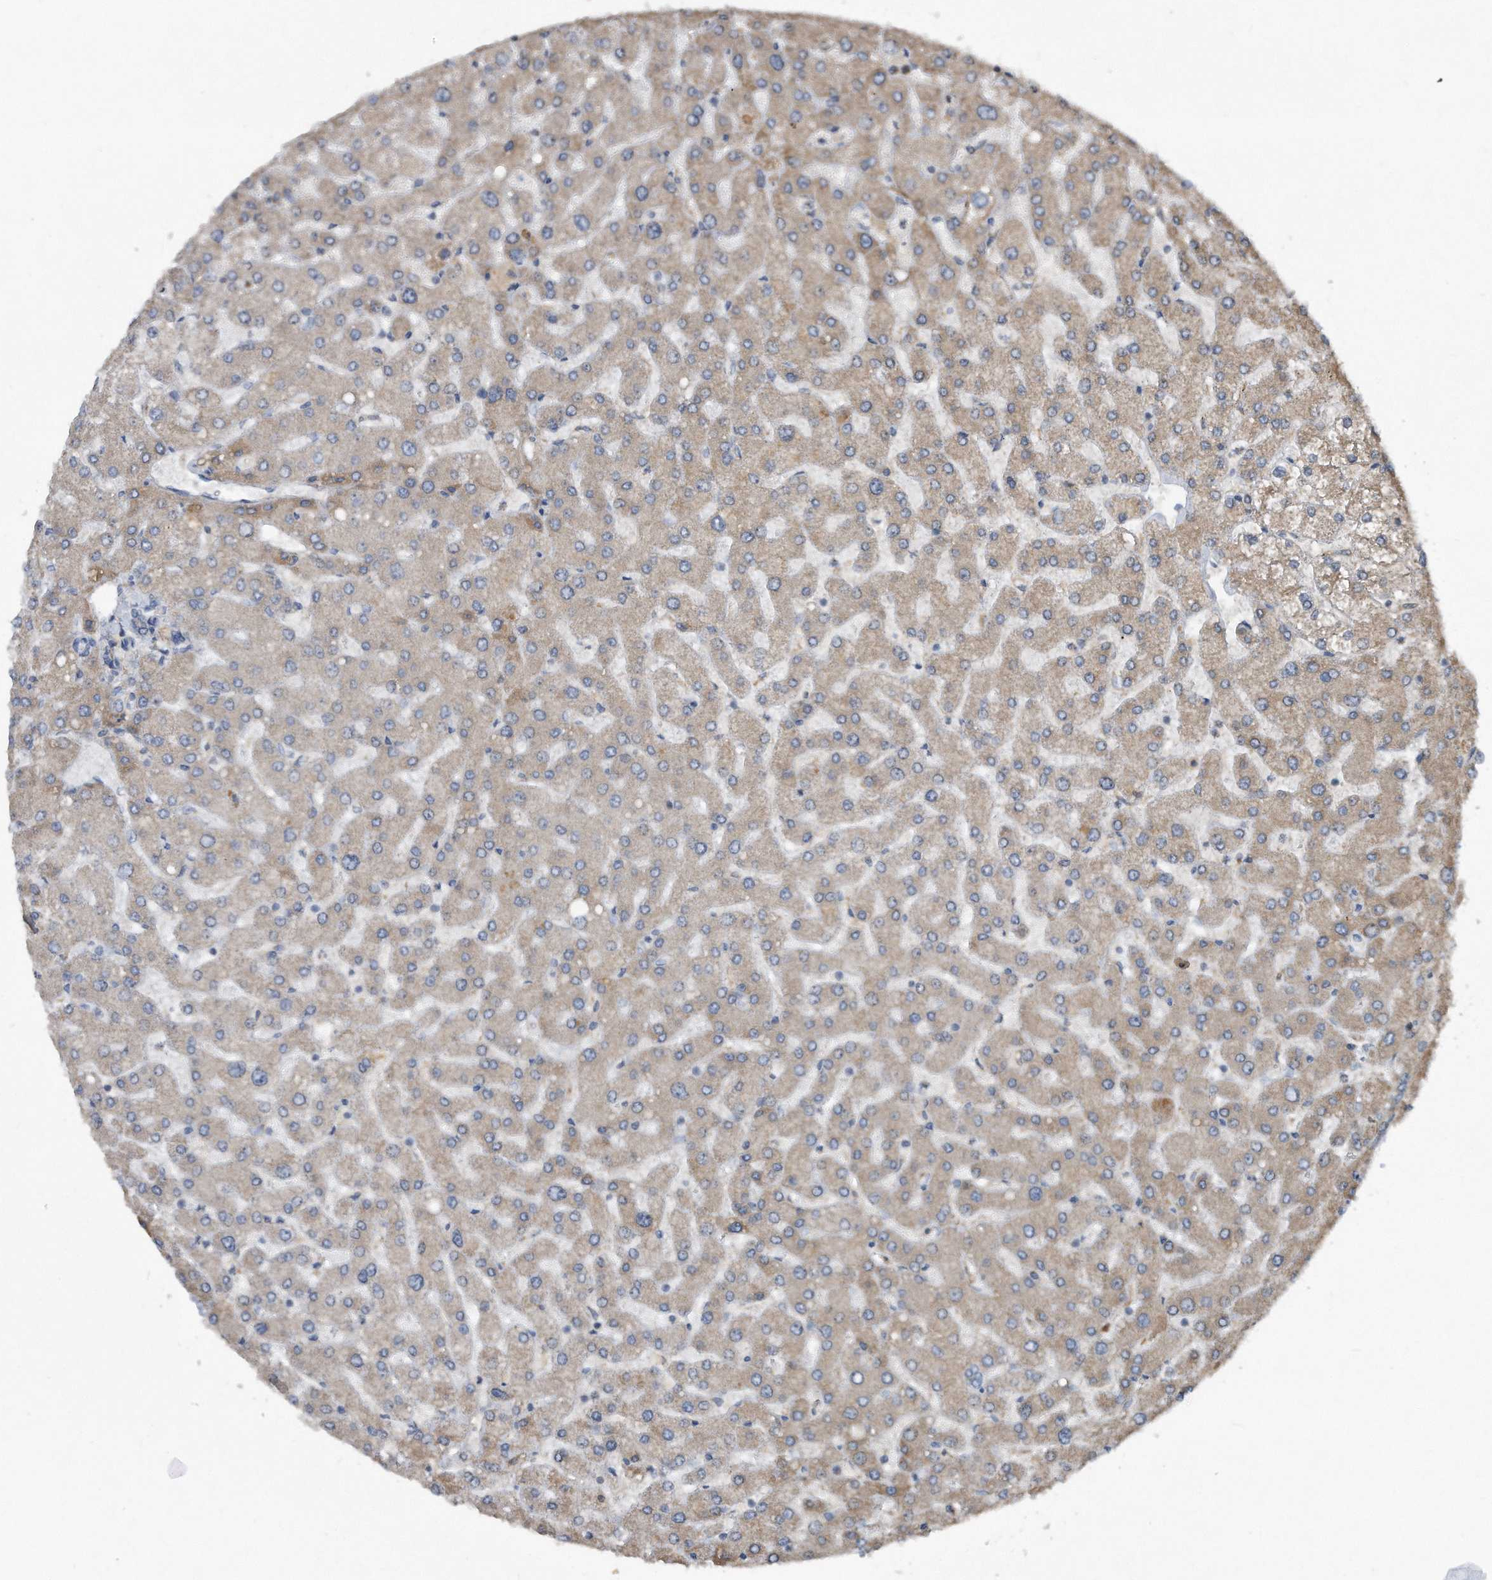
{"staining": {"intensity": "negative", "quantity": "none", "location": "none"}, "tissue": "liver", "cell_type": "Cholangiocytes", "image_type": "normal", "snomed": [{"axis": "morphology", "description": "Normal tissue, NOS"}, {"axis": "topography", "description": "Liver"}], "caption": "Immunohistochemistry histopathology image of unremarkable liver: liver stained with DAB exhibits no significant protein positivity in cholangiocytes. (Stains: DAB (3,3'-diaminobenzidine) IHC with hematoxylin counter stain, Microscopy: brightfield microscopy at high magnification).", "gene": "SDHA", "patient": {"sex": "male", "age": 55}}